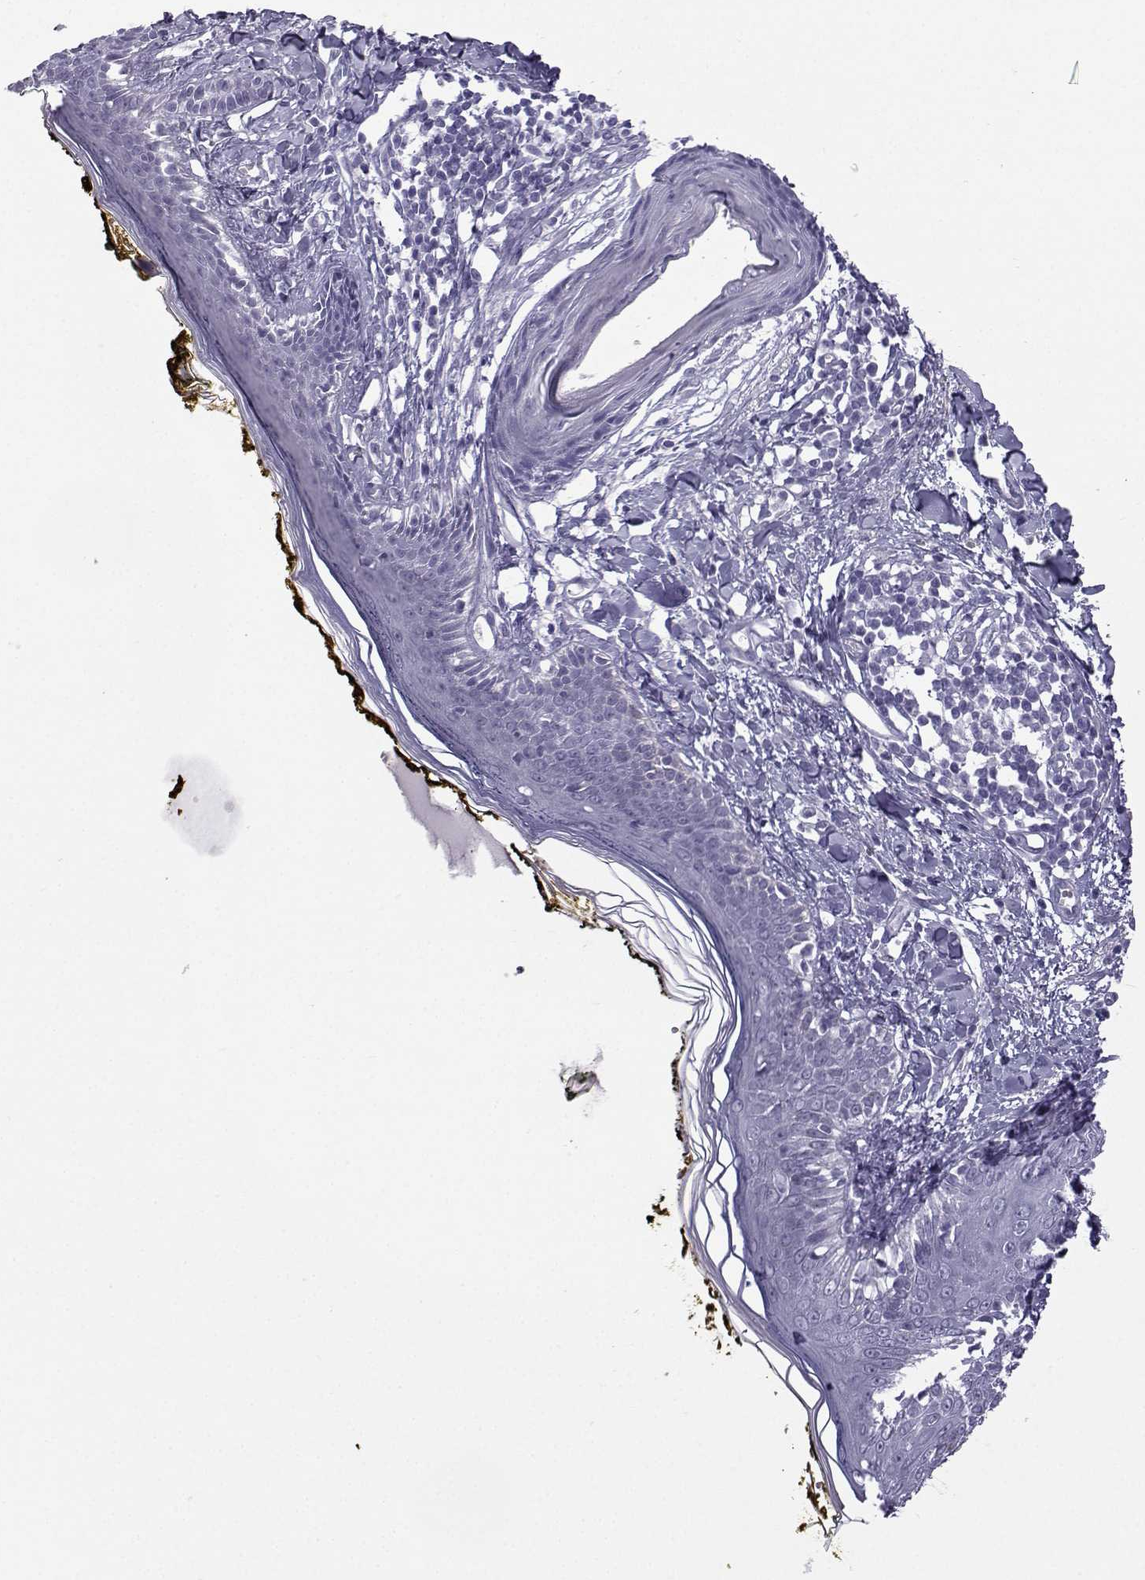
{"staining": {"intensity": "negative", "quantity": "none", "location": "none"}, "tissue": "skin", "cell_type": "Fibroblasts", "image_type": "normal", "snomed": [{"axis": "morphology", "description": "Normal tissue, NOS"}, {"axis": "topography", "description": "Skin"}], "caption": "Micrograph shows no protein positivity in fibroblasts of normal skin.", "gene": "CFAP53", "patient": {"sex": "male", "age": 76}}